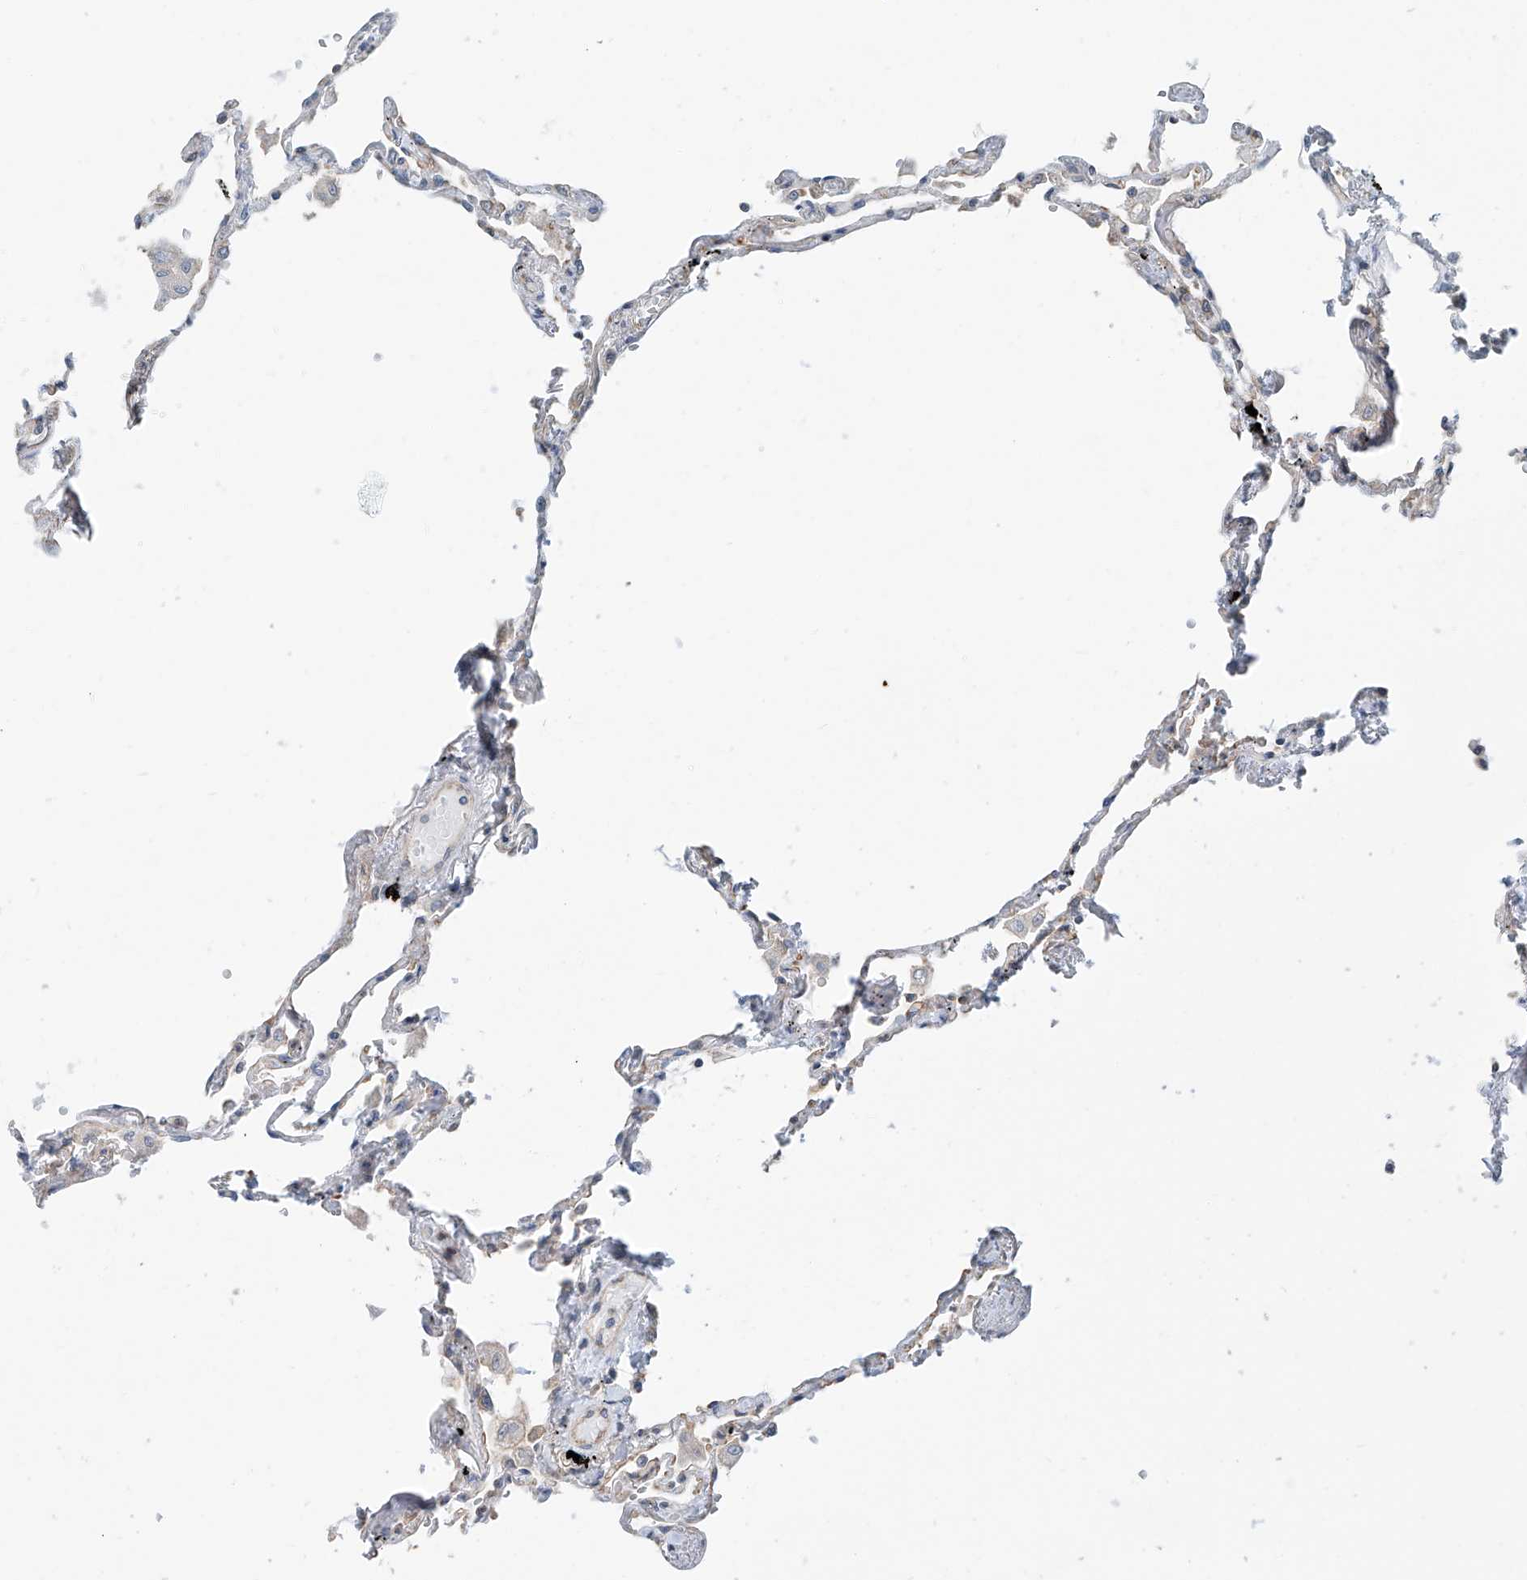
{"staining": {"intensity": "negative", "quantity": "none", "location": "none"}, "tissue": "lung", "cell_type": "Alveolar cells", "image_type": "normal", "snomed": [{"axis": "morphology", "description": "Normal tissue, NOS"}, {"axis": "topography", "description": "Lung"}], "caption": "Micrograph shows no protein expression in alveolar cells of benign lung.", "gene": "KCNK10", "patient": {"sex": "female", "age": 67}}